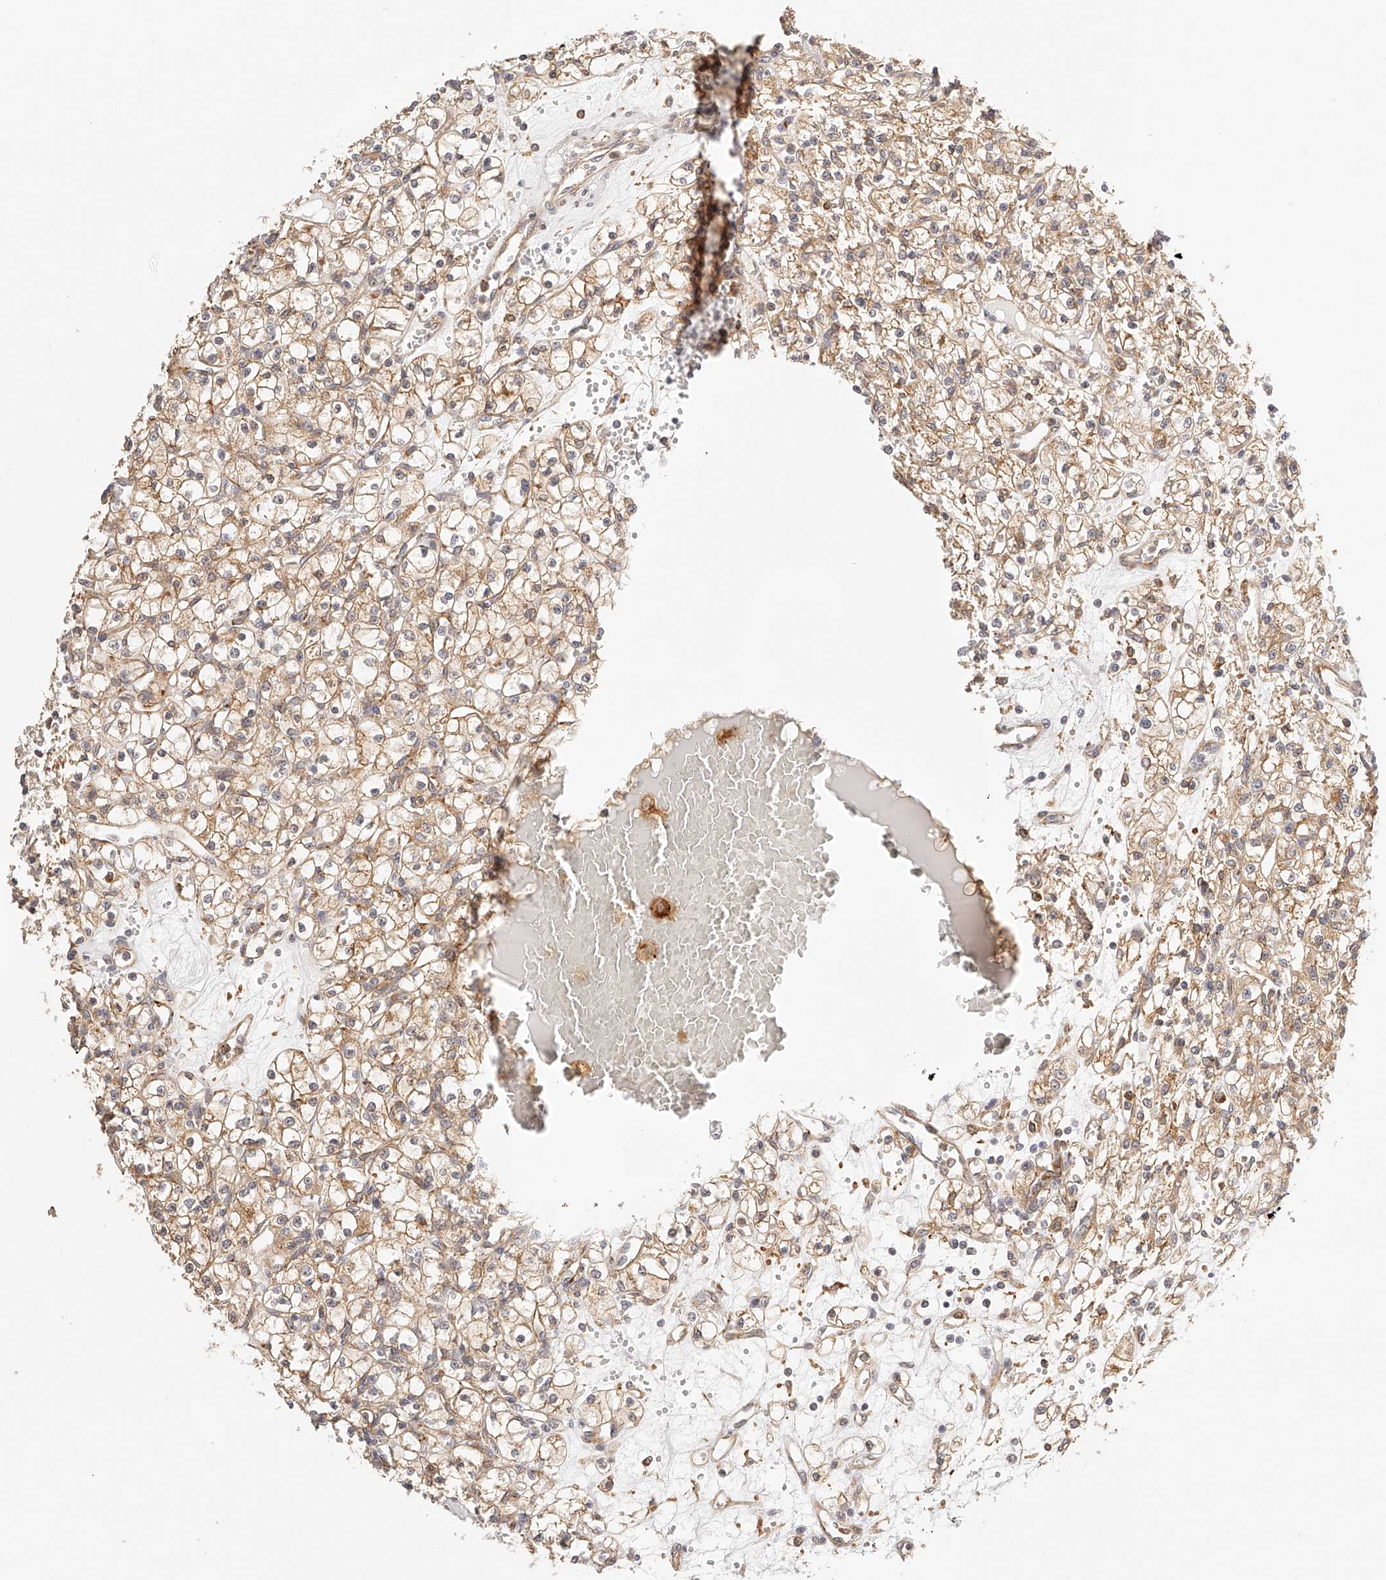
{"staining": {"intensity": "moderate", "quantity": ">75%", "location": "cytoplasmic/membranous"}, "tissue": "renal cancer", "cell_type": "Tumor cells", "image_type": "cancer", "snomed": [{"axis": "morphology", "description": "Adenocarcinoma, NOS"}, {"axis": "topography", "description": "Kidney"}], "caption": "Protein analysis of renal cancer (adenocarcinoma) tissue displays moderate cytoplasmic/membranous expression in approximately >75% of tumor cells.", "gene": "SYNC", "patient": {"sex": "female", "age": 59}}